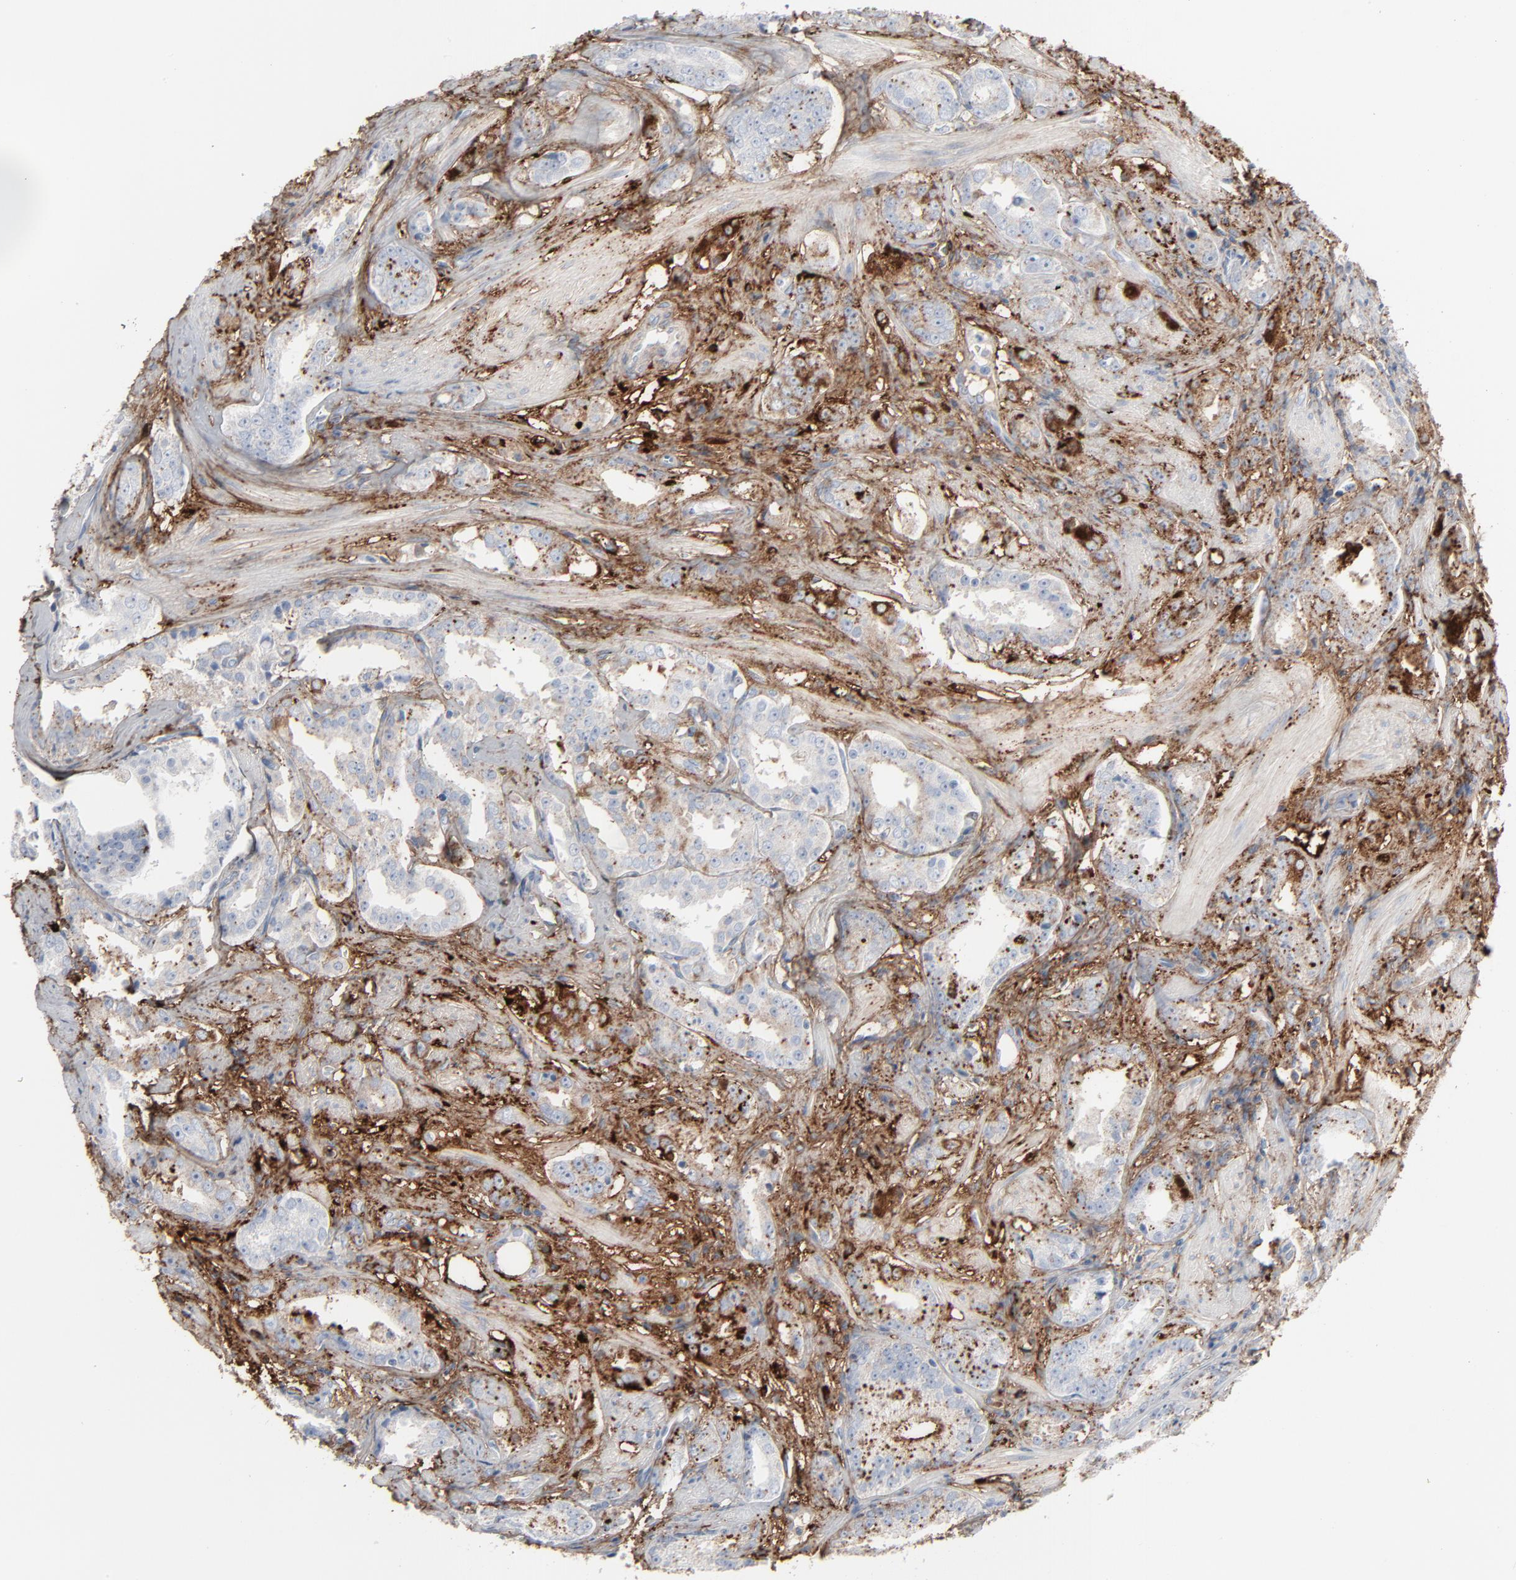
{"staining": {"intensity": "negative", "quantity": "none", "location": "none"}, "tissue": "prostate cancer", "cell_type": "Tumor cells", "image_type": "cancer", "snomed": [{"axis": "morphology", "description": "Adenocarcinoma, Medium grade"}, {"axis": "topography", "description": "Prostate"}], "caption": "IHC photomicrograph of neoplastic tissue: prostate medium-grade adenocarcinoma stained with DAB (3,3'-diaminobenzidine) displays no significant protein expression in tumor cells.", "gene": "BGN", "patient": {"sex": "male", "age": 53}}